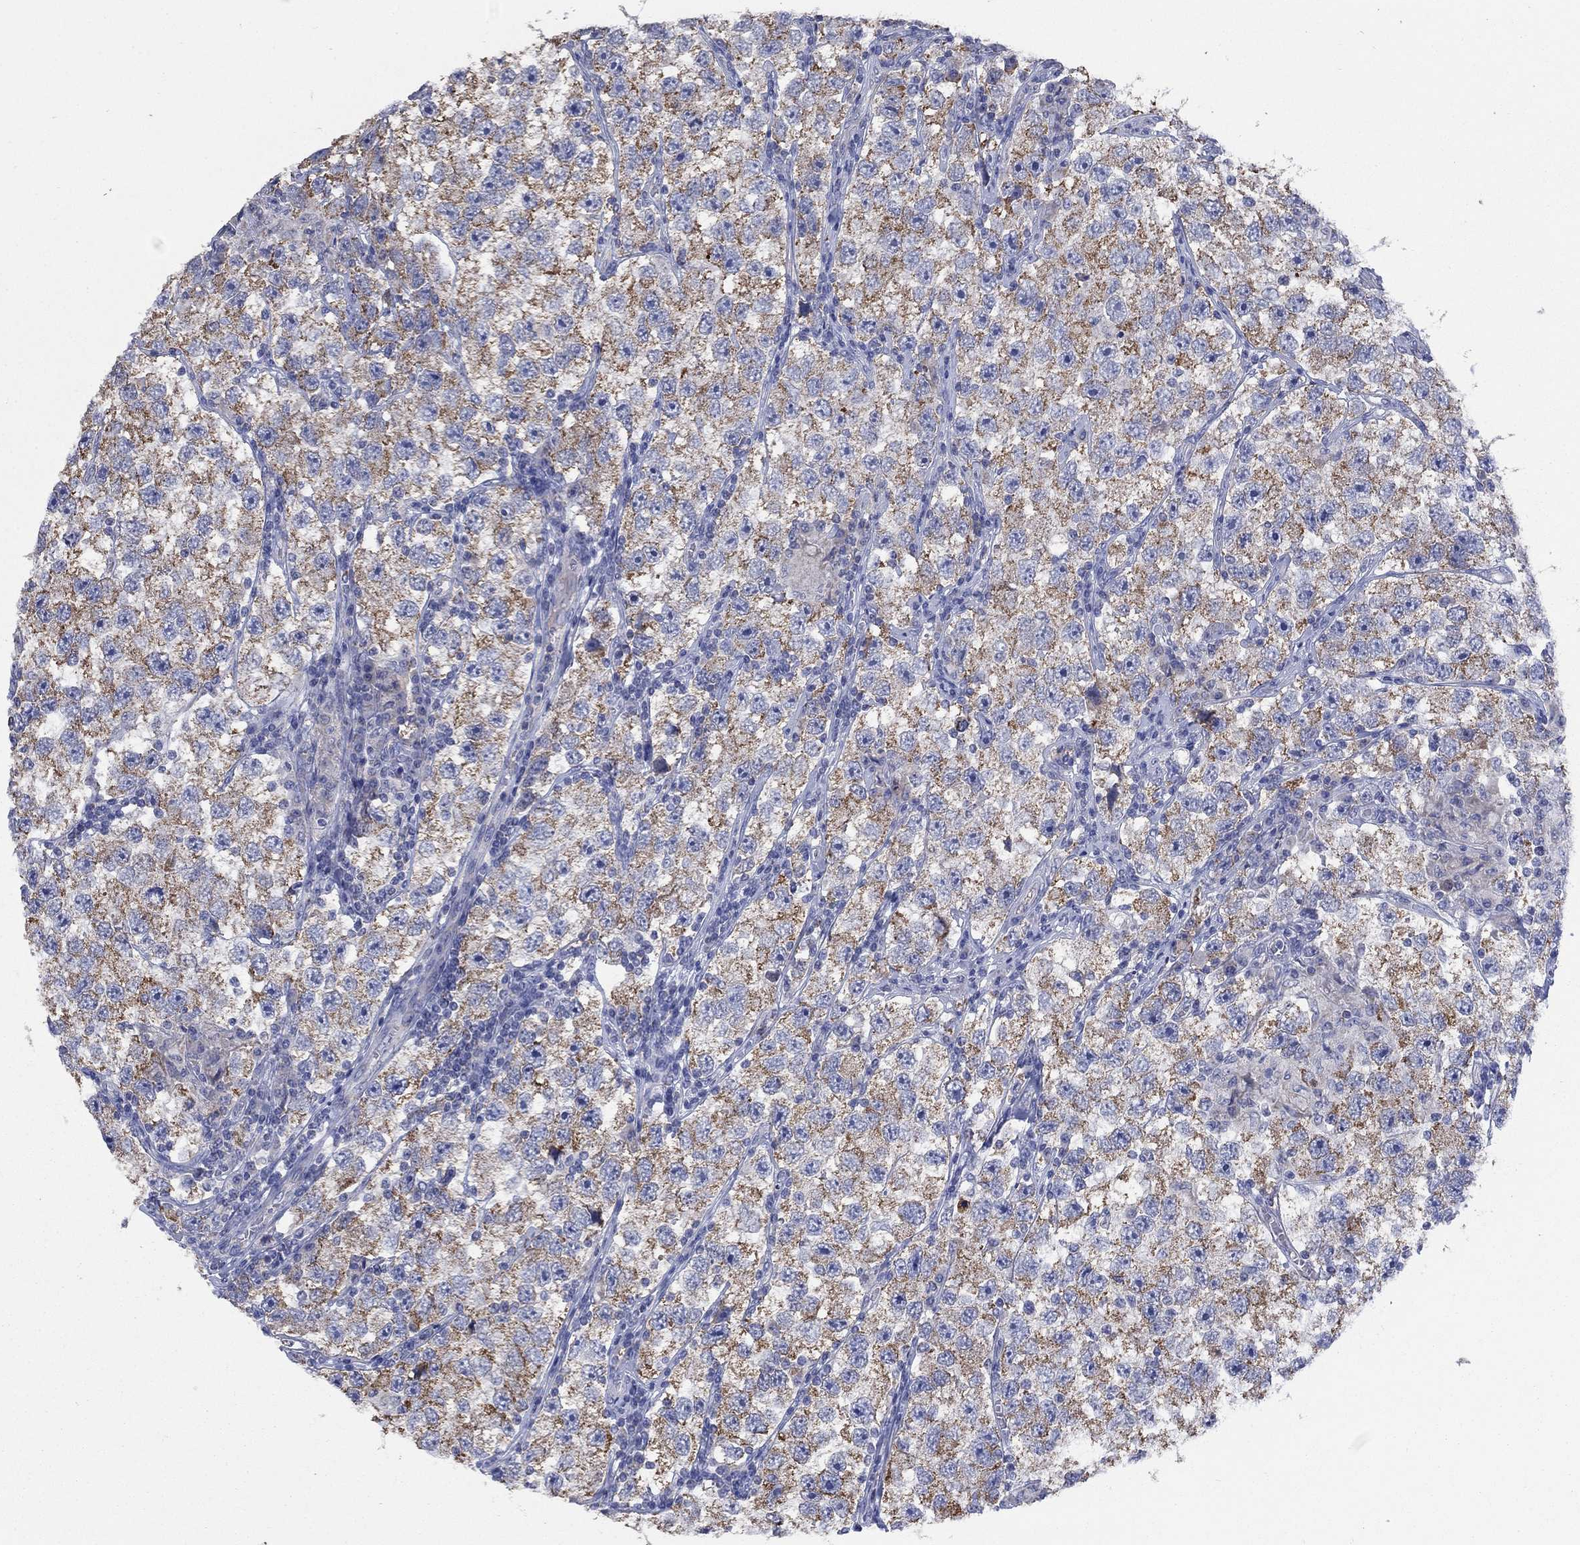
{"staining": {"intensity": "strong", "quantity": ">75%", "location": "cytoplasmic/membranous"}, "tissue": "testis cancer", "cell_type": "Tumor cells", "image_type": "cancer", "snomed": [{"axis": "morphology", "description": "Seminoma, NOS"}, {"axis": "topography", "description": "Testis"}], "caption": "DAB immunohistochemical staining of testis seminoma reveals strong cytoplasmic/membranous protein staining in approximately >75% of tumor cells. (brown staining indicates protein expression, while blue staining denotes nuclei).", "gene": "CLVS1", "patient": {"sex": "male", "age": 26}}